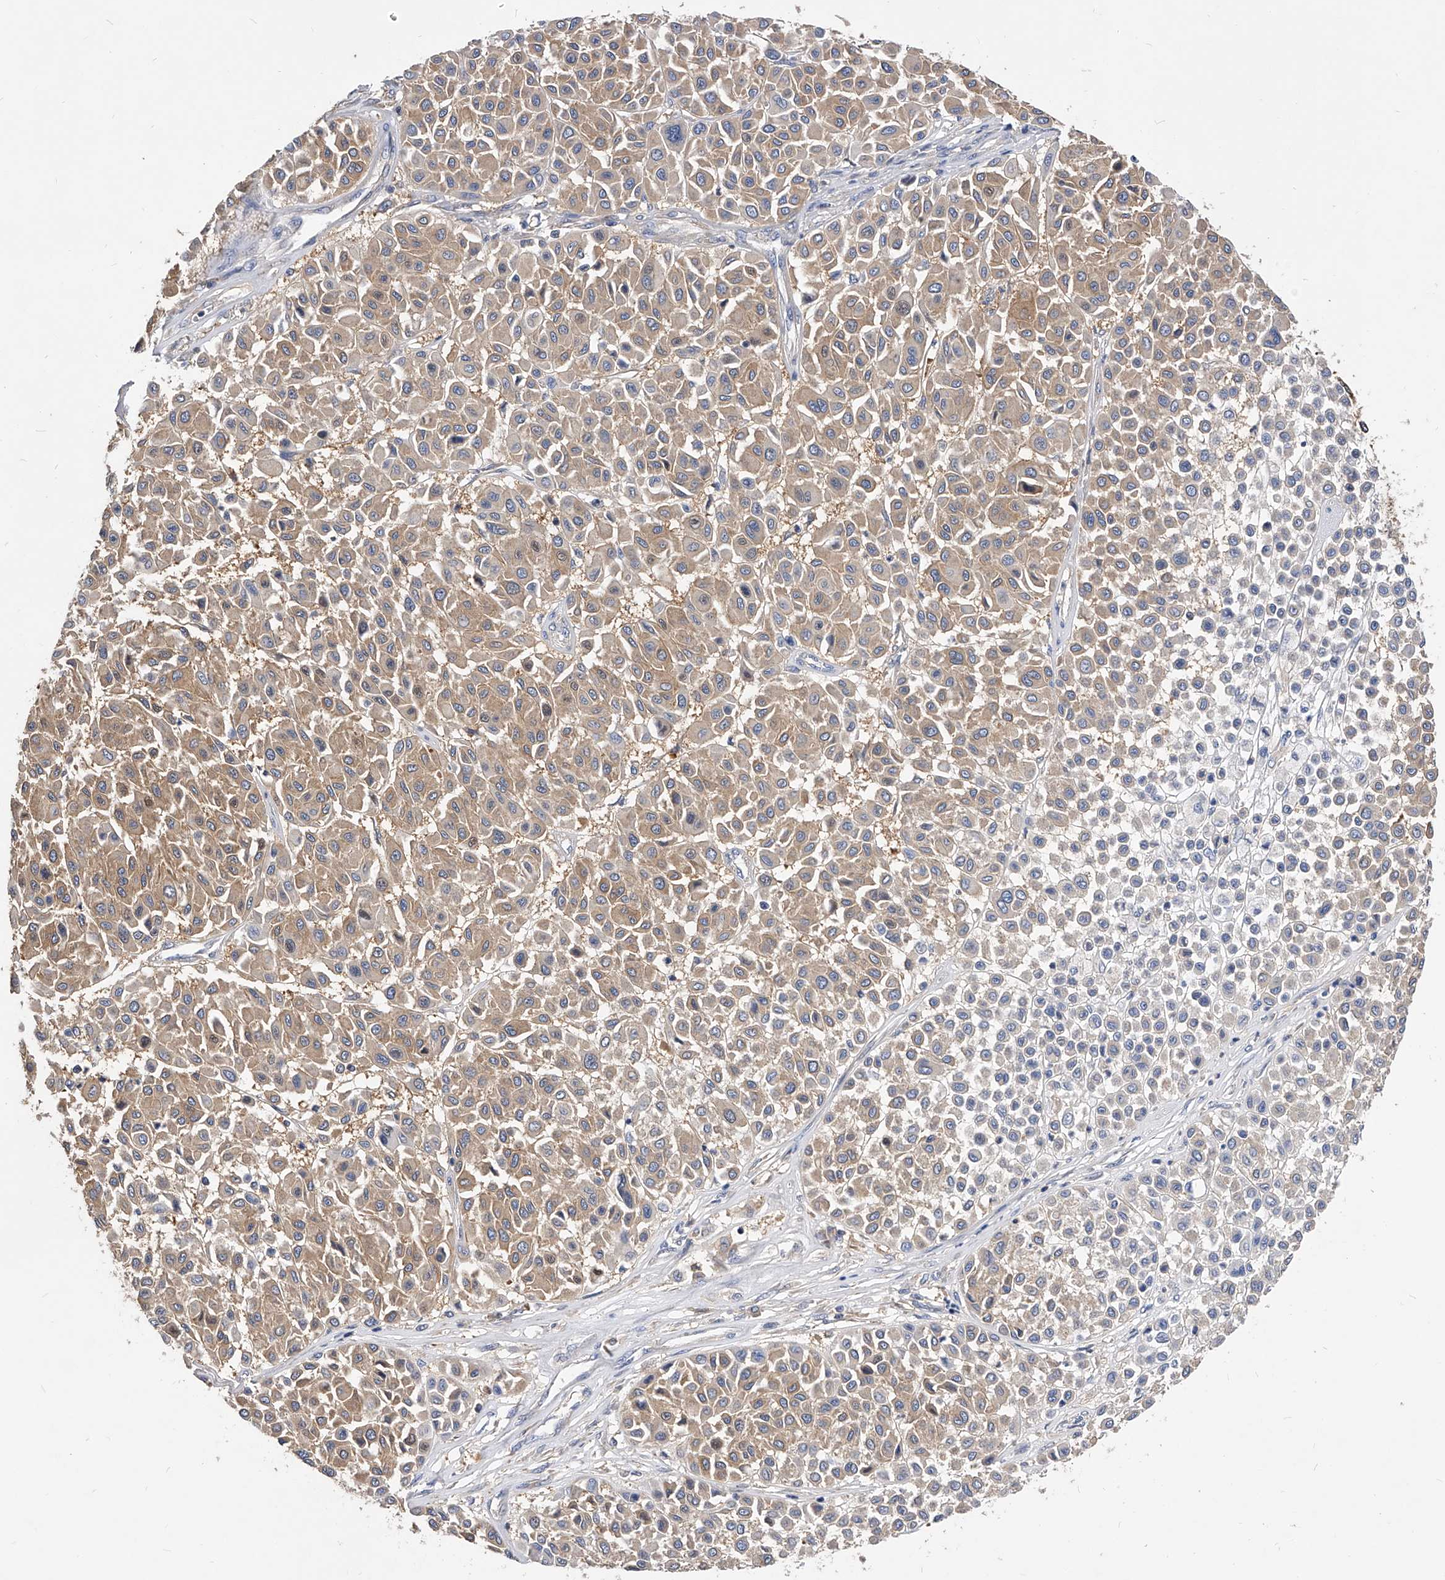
{"staining": {"intensity": "weak", "quantity": ">75%", "location": "cytoplasmic/membranous"}, "tissue": "melanoma", "cell_type": "Tumor cells", "image_type": "cancer", "snomed": [{"axis": "morphology", "description": "Malignant melanoma, Metastatic site"}, {"axis": "topography", "description": "Soft tissue"}], "caption": "The immunohistochemical stain shows weak cytoplasmic/membranous staining in tumor cells of malignant melanoma (metastatic site) tissue.", "gene": "APEH", "patient": {"sex": "male", "age": 41}}